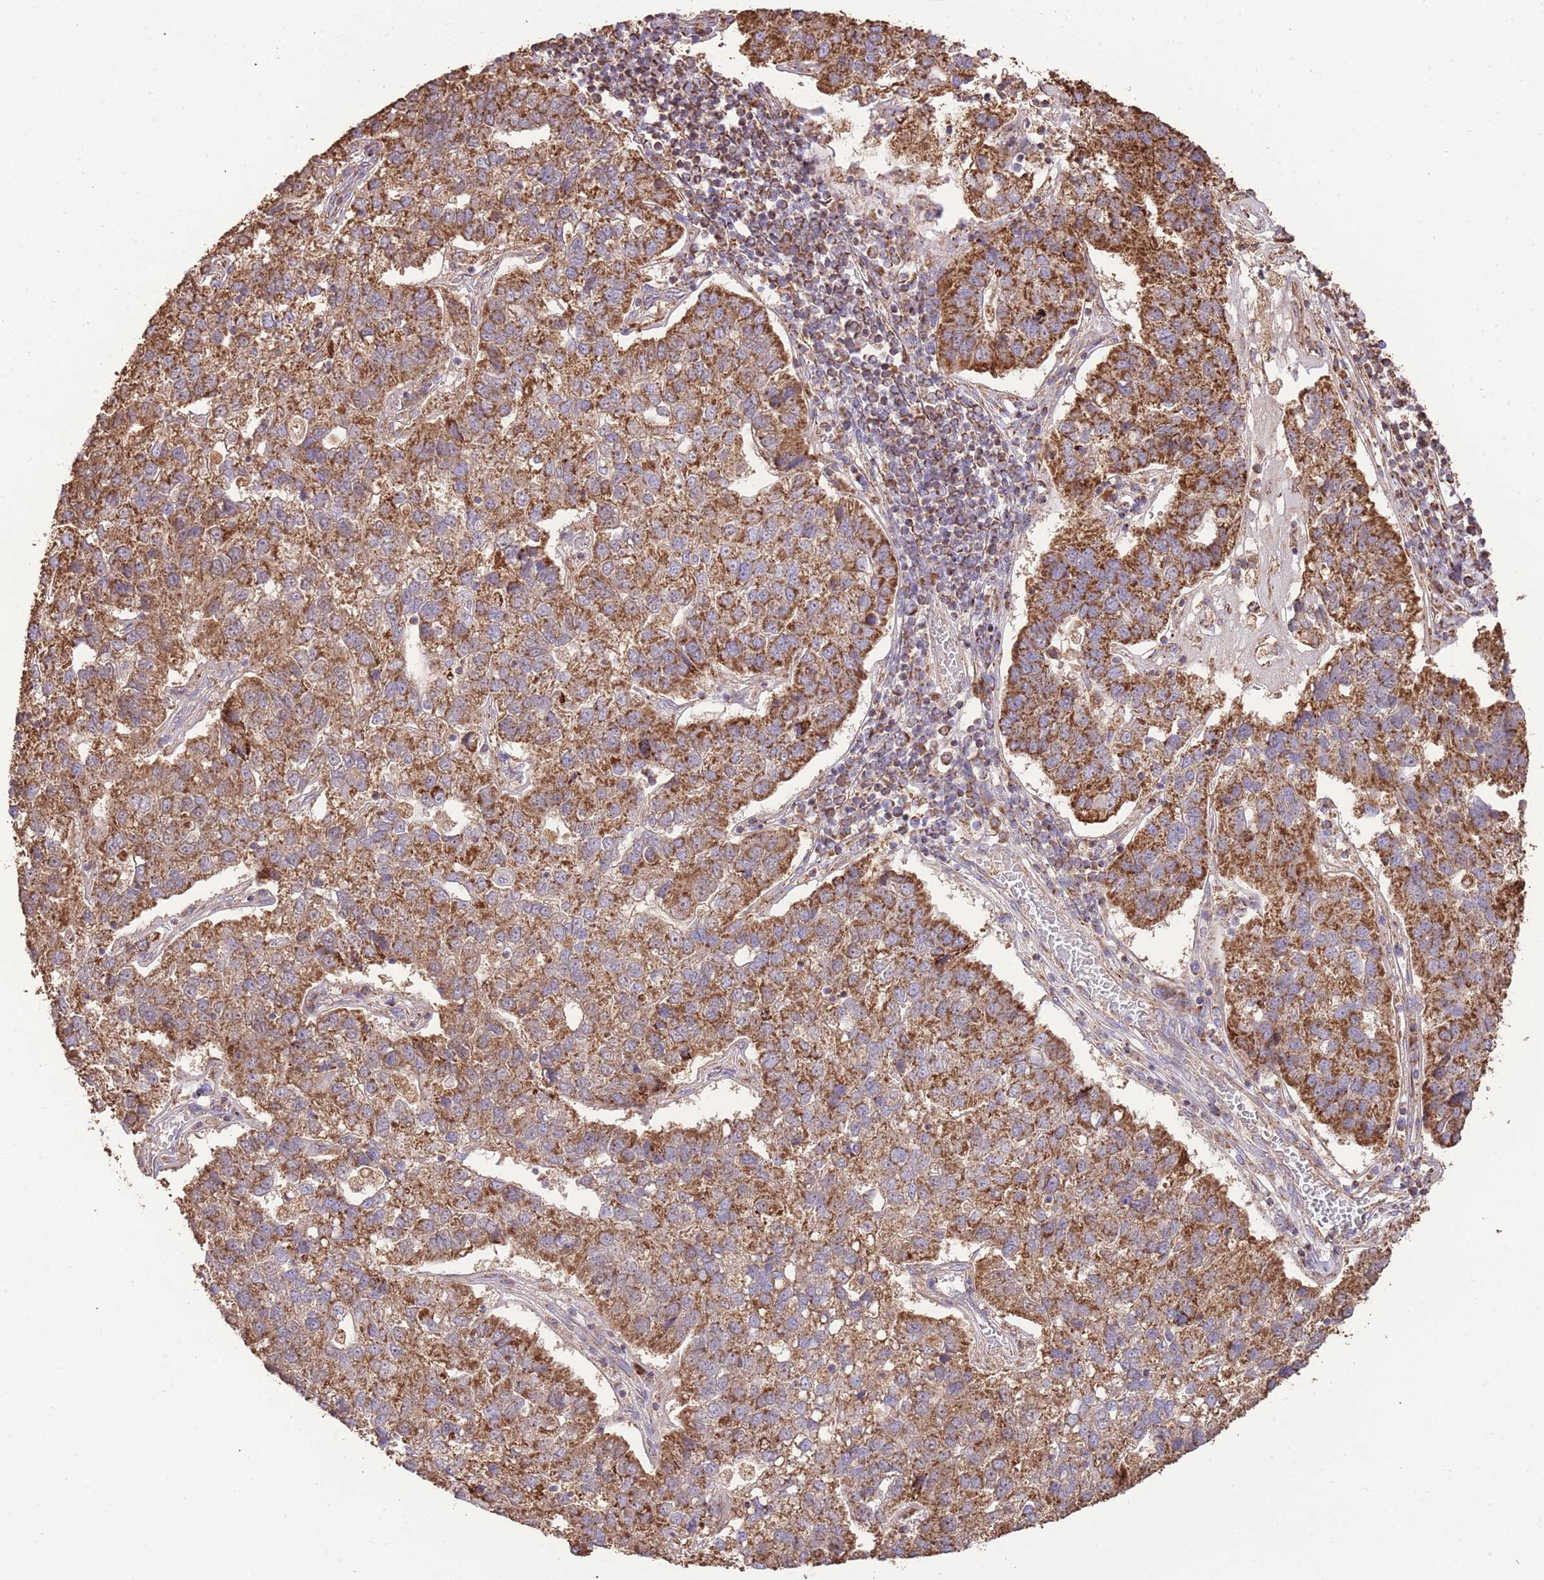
{"staining": {"intensity": "strong", "quantity": ">75%", "location": "cytoplasmic/membranous"}, "tissue": "pancreatic cancer", "cell_type": "Tumor cells", "image_type": "cancer", "snomed": [{"axis": "morphology", "description": "Adenocarcinoma, NOS"}, {"axis": "topography", "description": "Pancreas"}], "caption": "Pancreatic cancer (adenocarcinoma) stained for a protein (brown) demonstrates strong cytoplasmic/membranous positive expression in approximately >75% of tumor cells.", "gene": "PREP", "patient": {"sex": "female", "age": 61}}